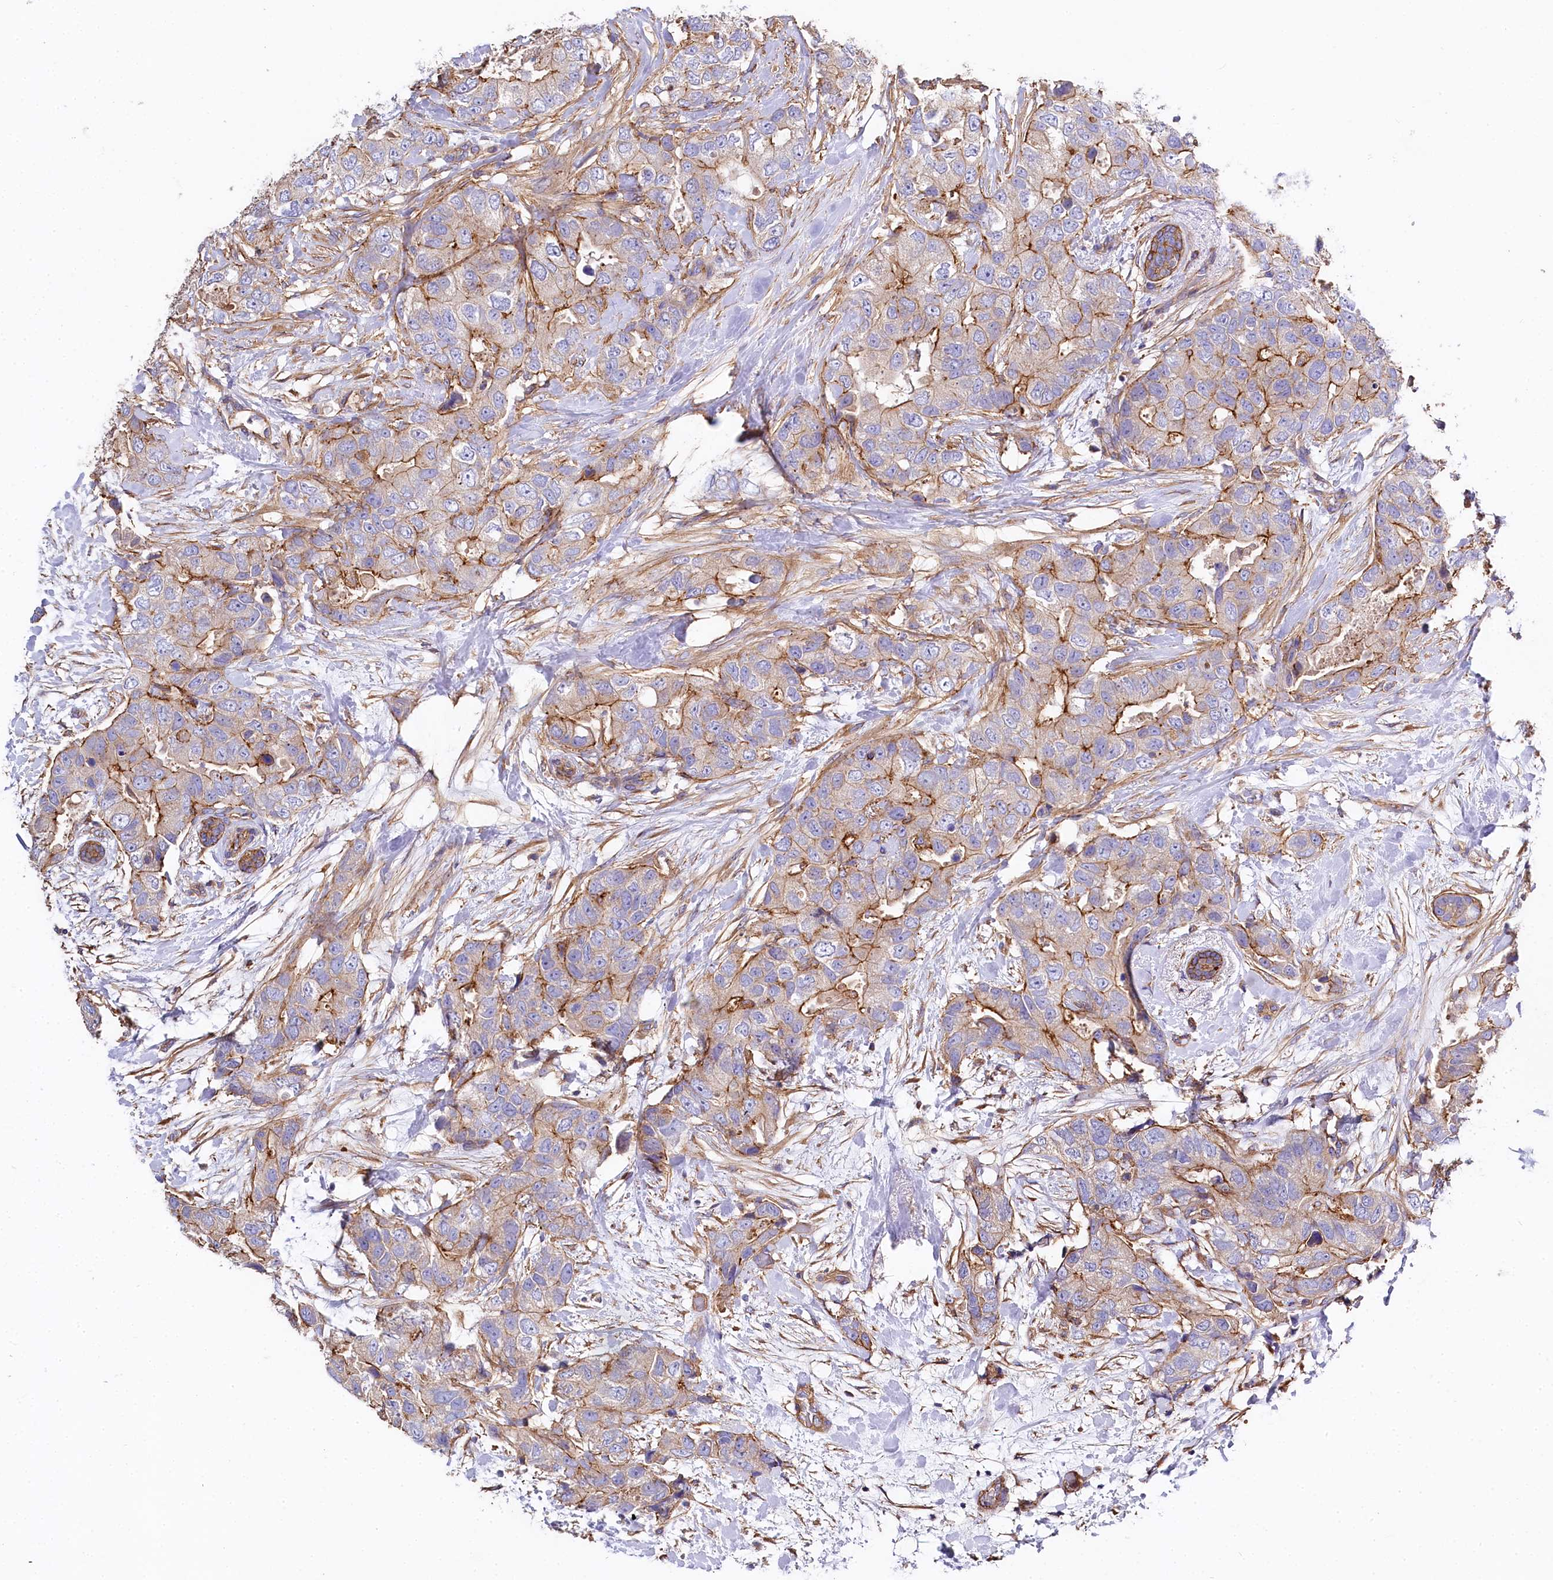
{"staining": {"intensity": "moderate", "quantity": "25%-75%", "location": "cytoplasmic/membranous"}, "tissue": "breast cancer", "cell_type": "Tumor cells", "image_type": "cancer", "snomed": [{"axis": "morphology", "description": "Duct carcinoma"}, {"axis": "topography", "description": "Breast"}], "caption": "DAB immunohistochemical staining of human breast invasive ductal carcinoma displays moderate cytoplasmic/membranous protein expression in approximately 25%-75% of tumor cells. Using DAB (3,3'-diaminobenzidine) (brown) and hematoxylin (blue) stains, captured at high magnification using brightfield microscopy.", "gene": "FCHSD2", "patient": {"sex": "female", "age": 62}}